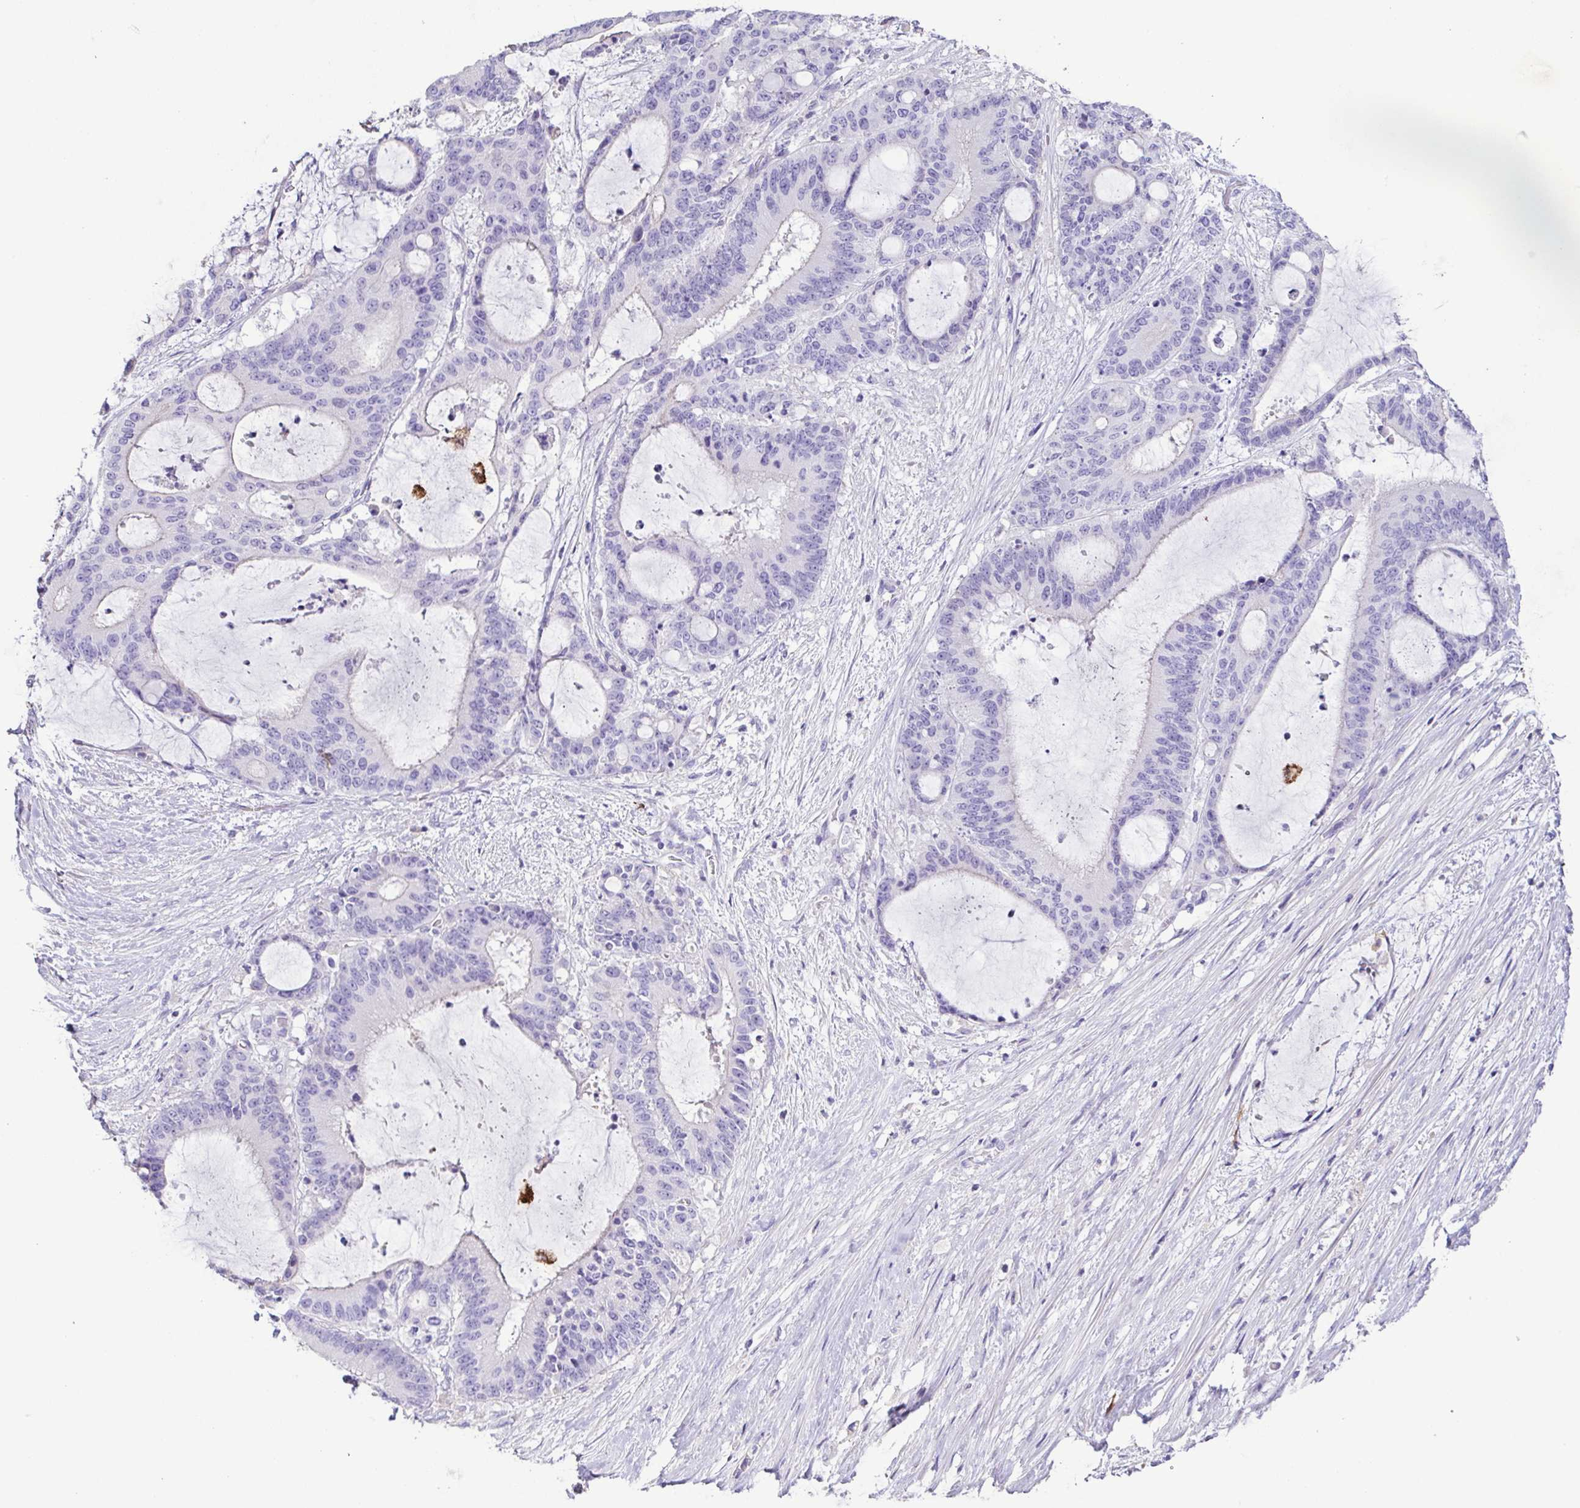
{"staining": {"intensity": "negative", "quantity": "none", "location": "none"}, "tissue": "liver cancer", "cell_type": "Tumor cells", "image_type": "cancer", "snomed": [{"axis": "morphology", "description": "Normal tissue, NOS"}, {"axis": "morphology", "description": "Cholangiocarcinoma"}, {"axis": "topography", "description": "Liver"}, {"axis": "topography", "description": "Peripheral nerve tissue"}], "caption": "IHC photomicrograph of neoplastic tissue: human liver cholangiocarcinoma stained with DAB (3,3'-diaminobenzidine) demonstrates no significant protein positivity in tumor cells.", "gene": "MARCO", "patient": {"sex": "female", "age": 73}}